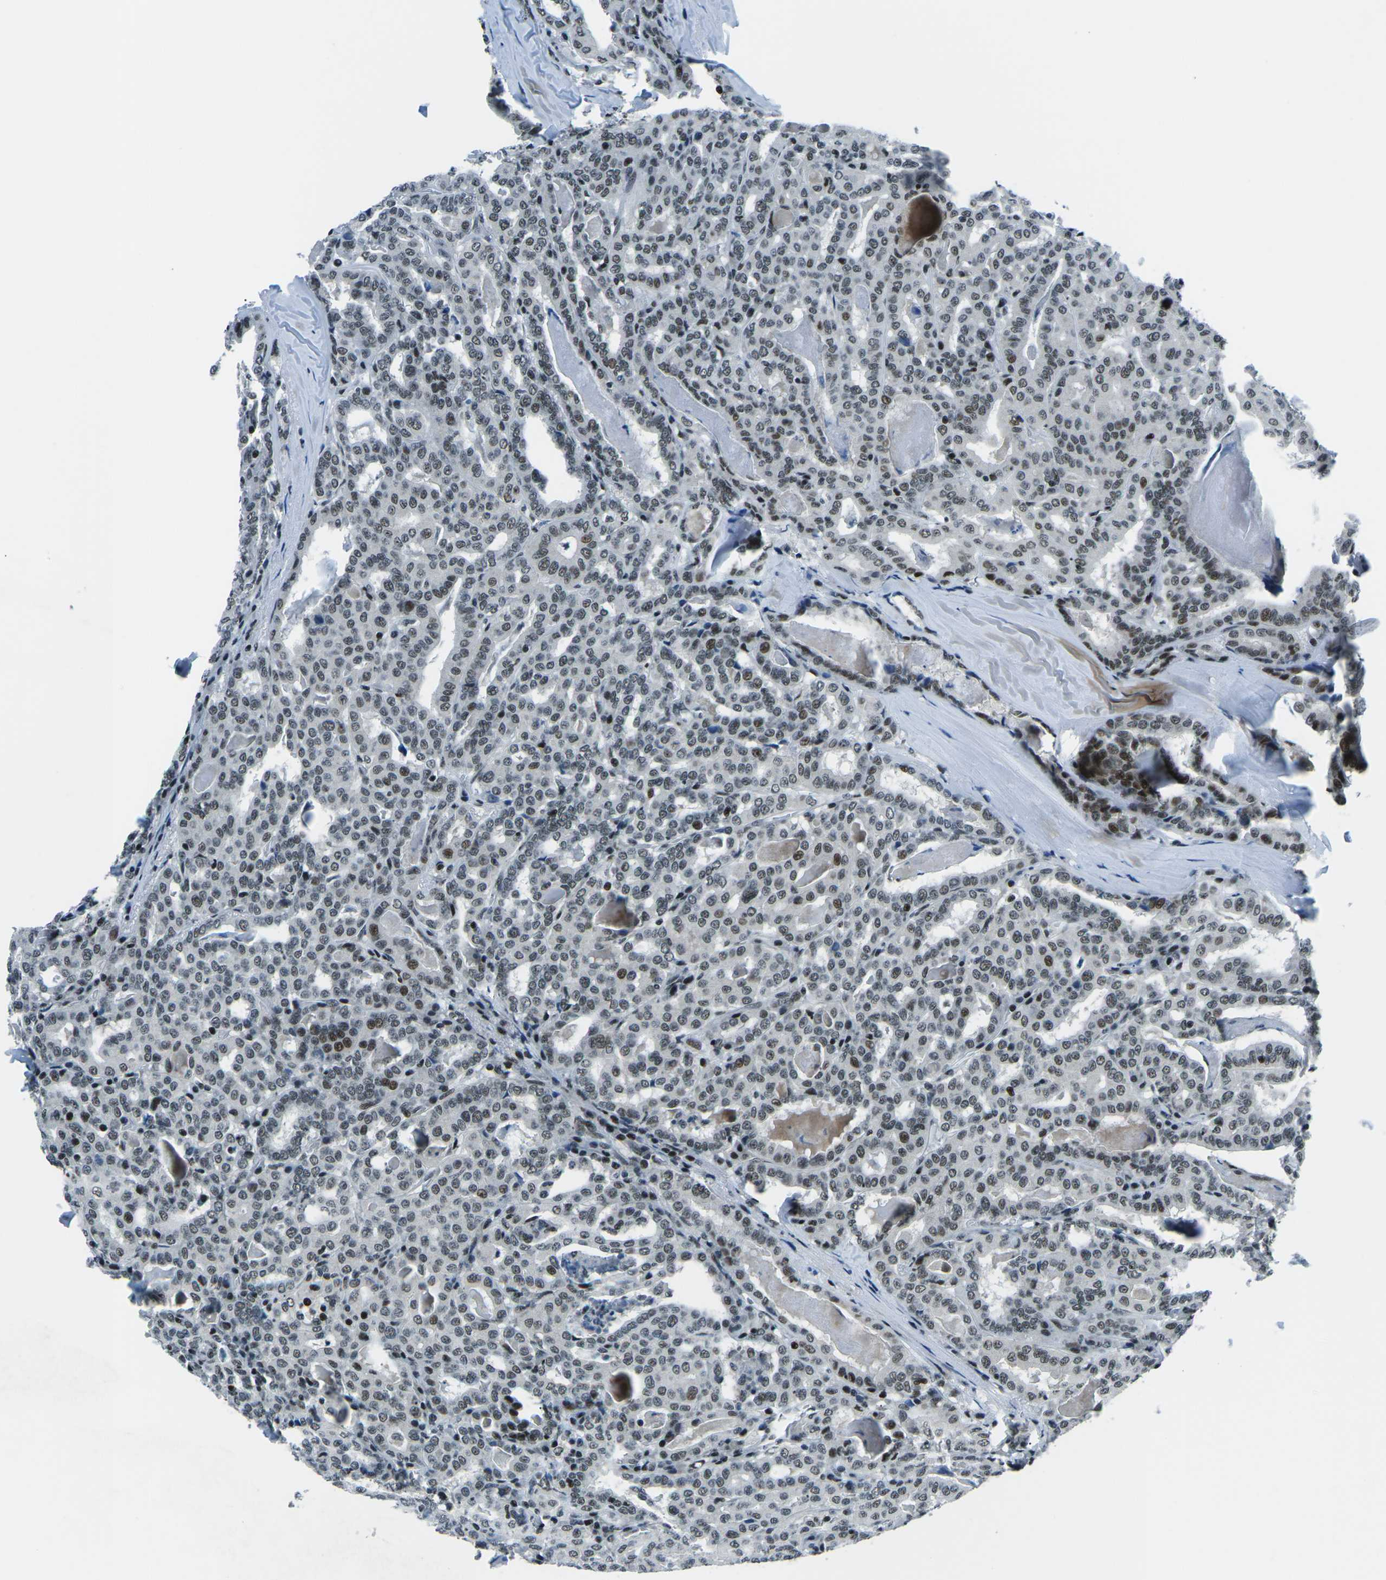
{"staining": {"intensity": "weak", "quantity": "25%-75%", "location": "nuclear"}, "tissue": "thyroid cancer", "cell_type": "Tumor cells", "image_type": "cancer", "snomed": [{"axis": "morphology", "description": "Papillary adenocarcinoma, NOS"}, {"axis": "topography", "description": "Thyroid gland"}], "caption": "Brown immunohistochemical staining in papillary adenocarcinoma (thyroid) demonstrates weak nuclear staining in about 25%-75% of tumor cells. The staining was performed using DAB (3,3'-diaminobenzidine) to visualize the protein expression in brown, while the nuclei were stained in blue with hematoxylin (Magnification: 20x).", "gene": "RBL2", "patient": {"sex": "female", "age": 42}}